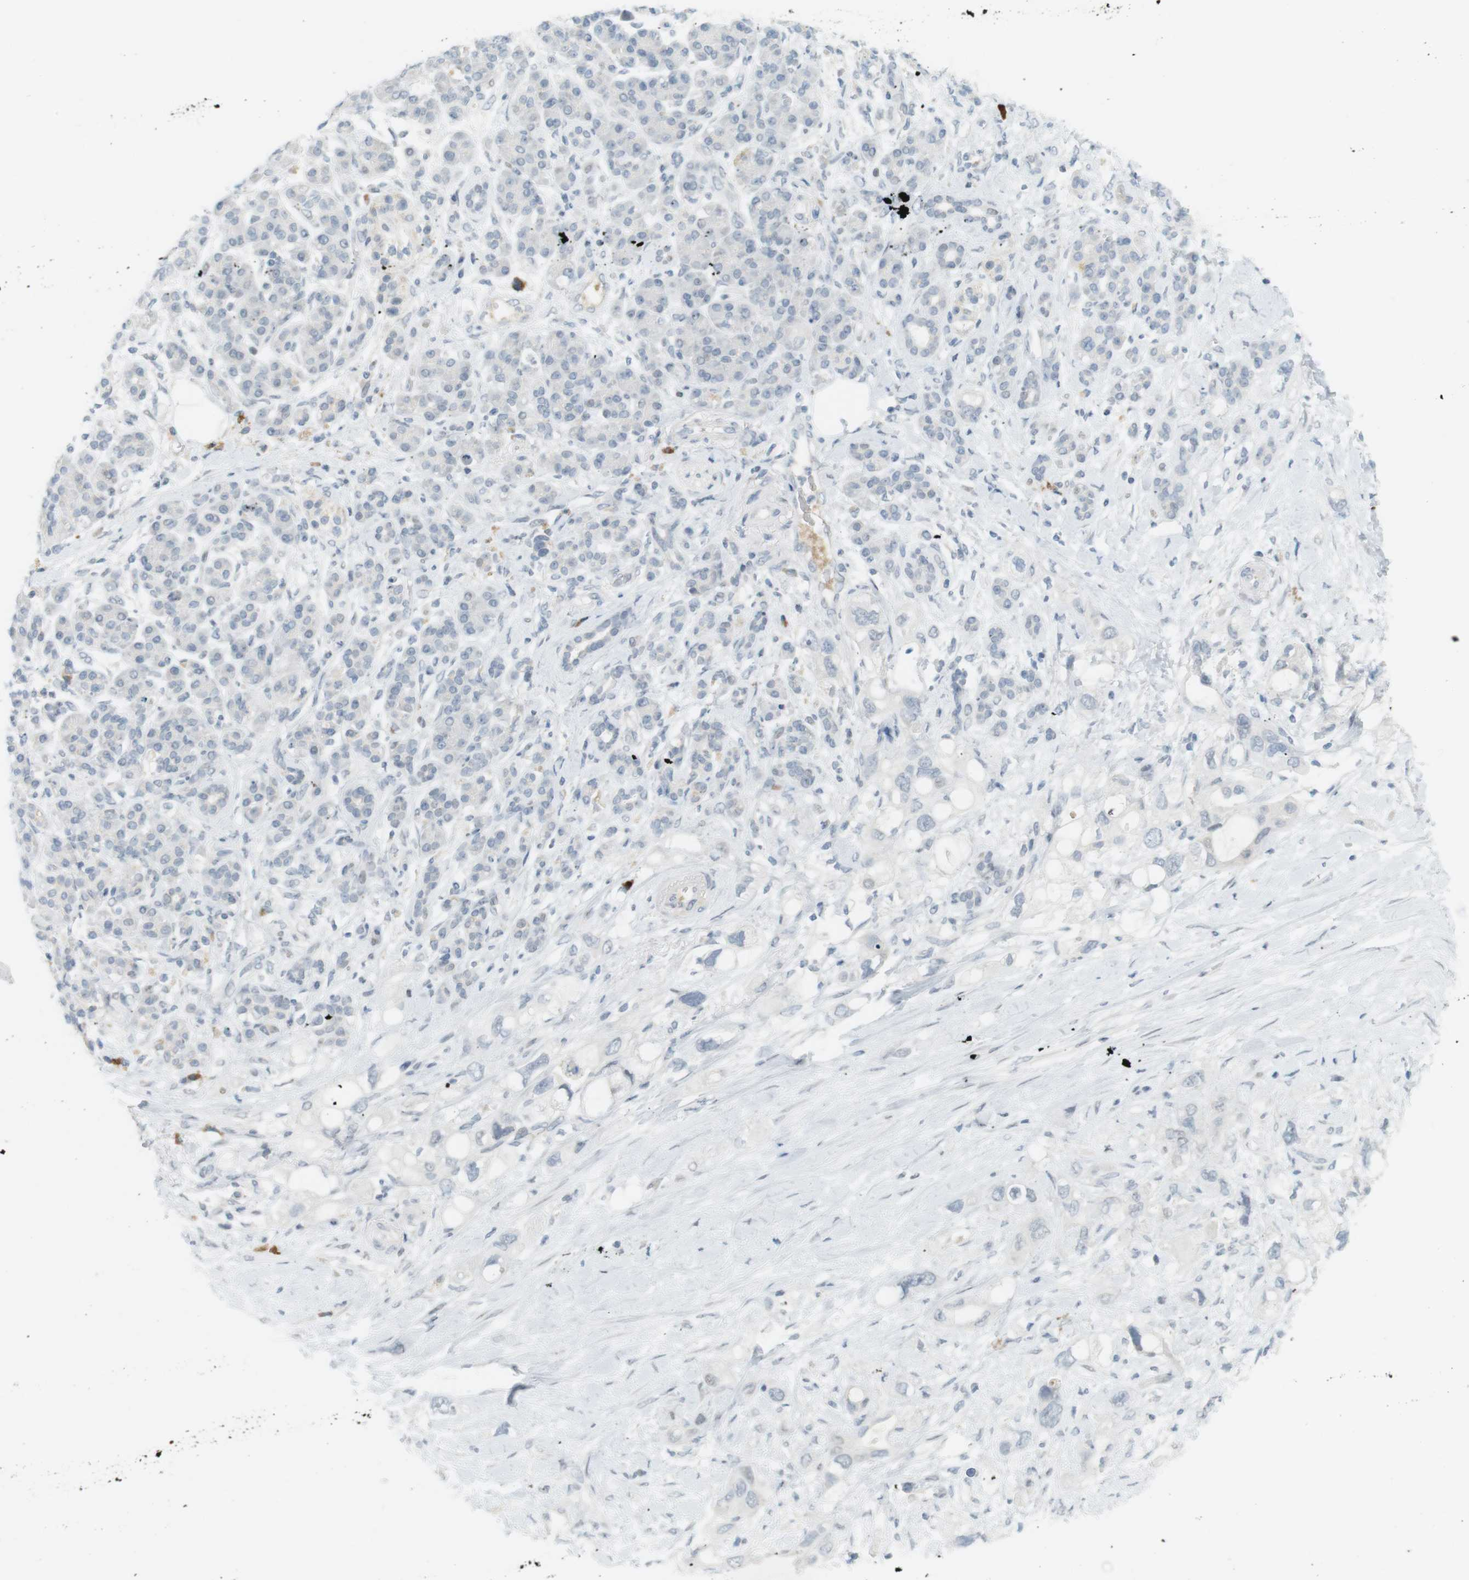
{"staining": {"intensity": "negative", "quantity": "none", "location": "none"}, "tissue": "pancreatic cancer", "cell_type": "Tumor cells", "image_type": "cancer", "snomed": [{"axis": "morphology", "description": "Adenocarcinoma, NOS"}, {"axis": "topography", "description": "Pancreas"}], "caption": "Pancreatic adenocarcinoma stained for a protein using immunohistochemistry shows no staining tumor cells.", "gene": "DMC1", "patient": {"sex": "female", "age": 56}}